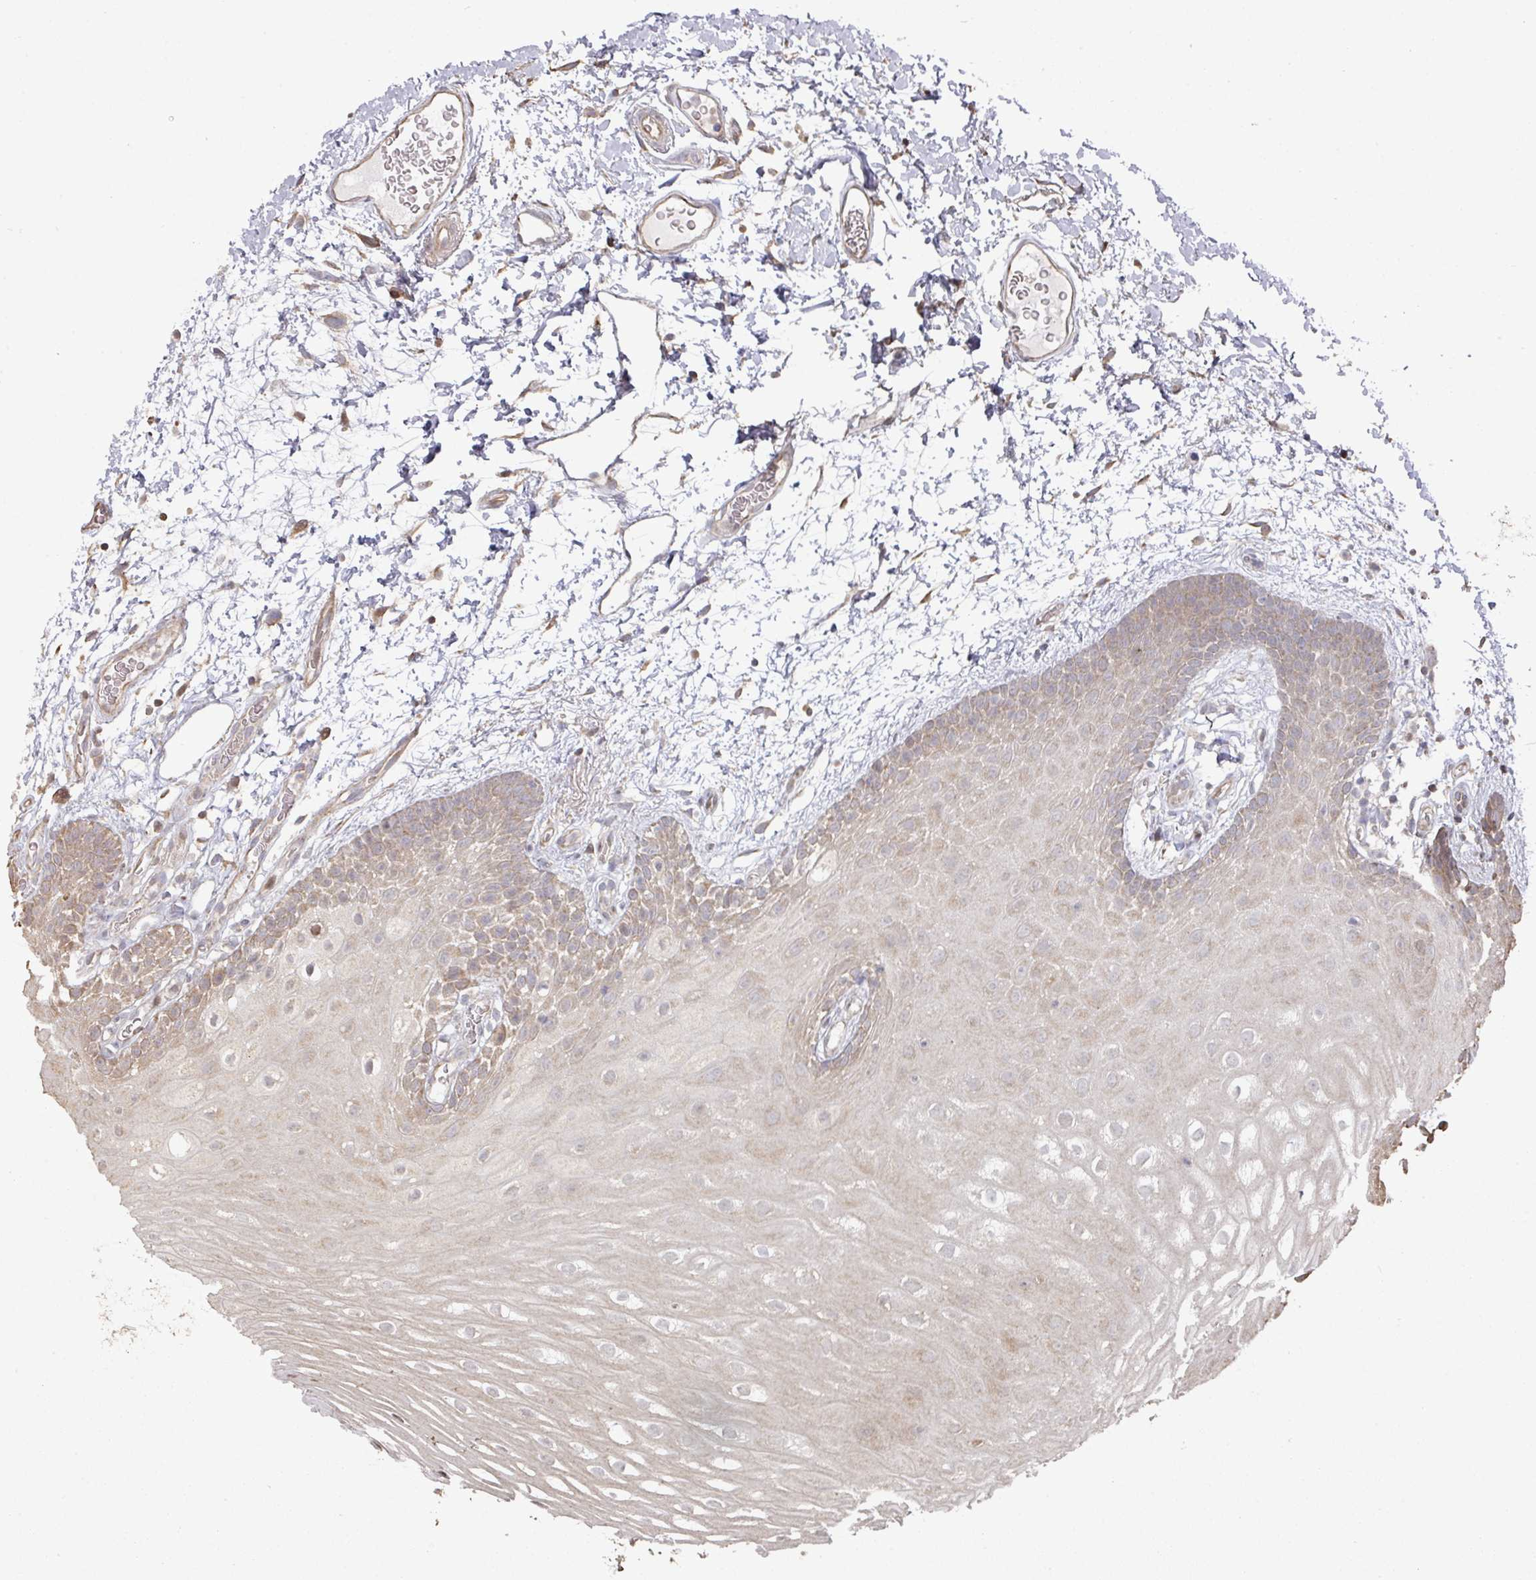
{"staining": {"intensity": "moderate", "quantity": ">75%", "location": "cytoplasmic/membranous"}, "tissue": "oral mucosa", "cell_type": "Squamous epithelial cells", "image_type": "normal", "snomed": [{"axis": "morphology", "description": "Normal tissue, NOS"}, {"axis": "morphology", "description": "Squamous cell carcinoma, NOS"}, {"axis": "topography", "description": "Oral tissue"}, {"axis": "topography", "description": "Tounge, NOS"}, {"axis": "topography", "description": "Head-Neck"}], "caption": "Squamous epithelial cells reveal medium levels of moderate cytoplasmic/membranous positivity in approximately >75% of cells in unremarkable oral mucosa.", "gene": "CA7", "patient": {"sex": "male", "age": 76}}